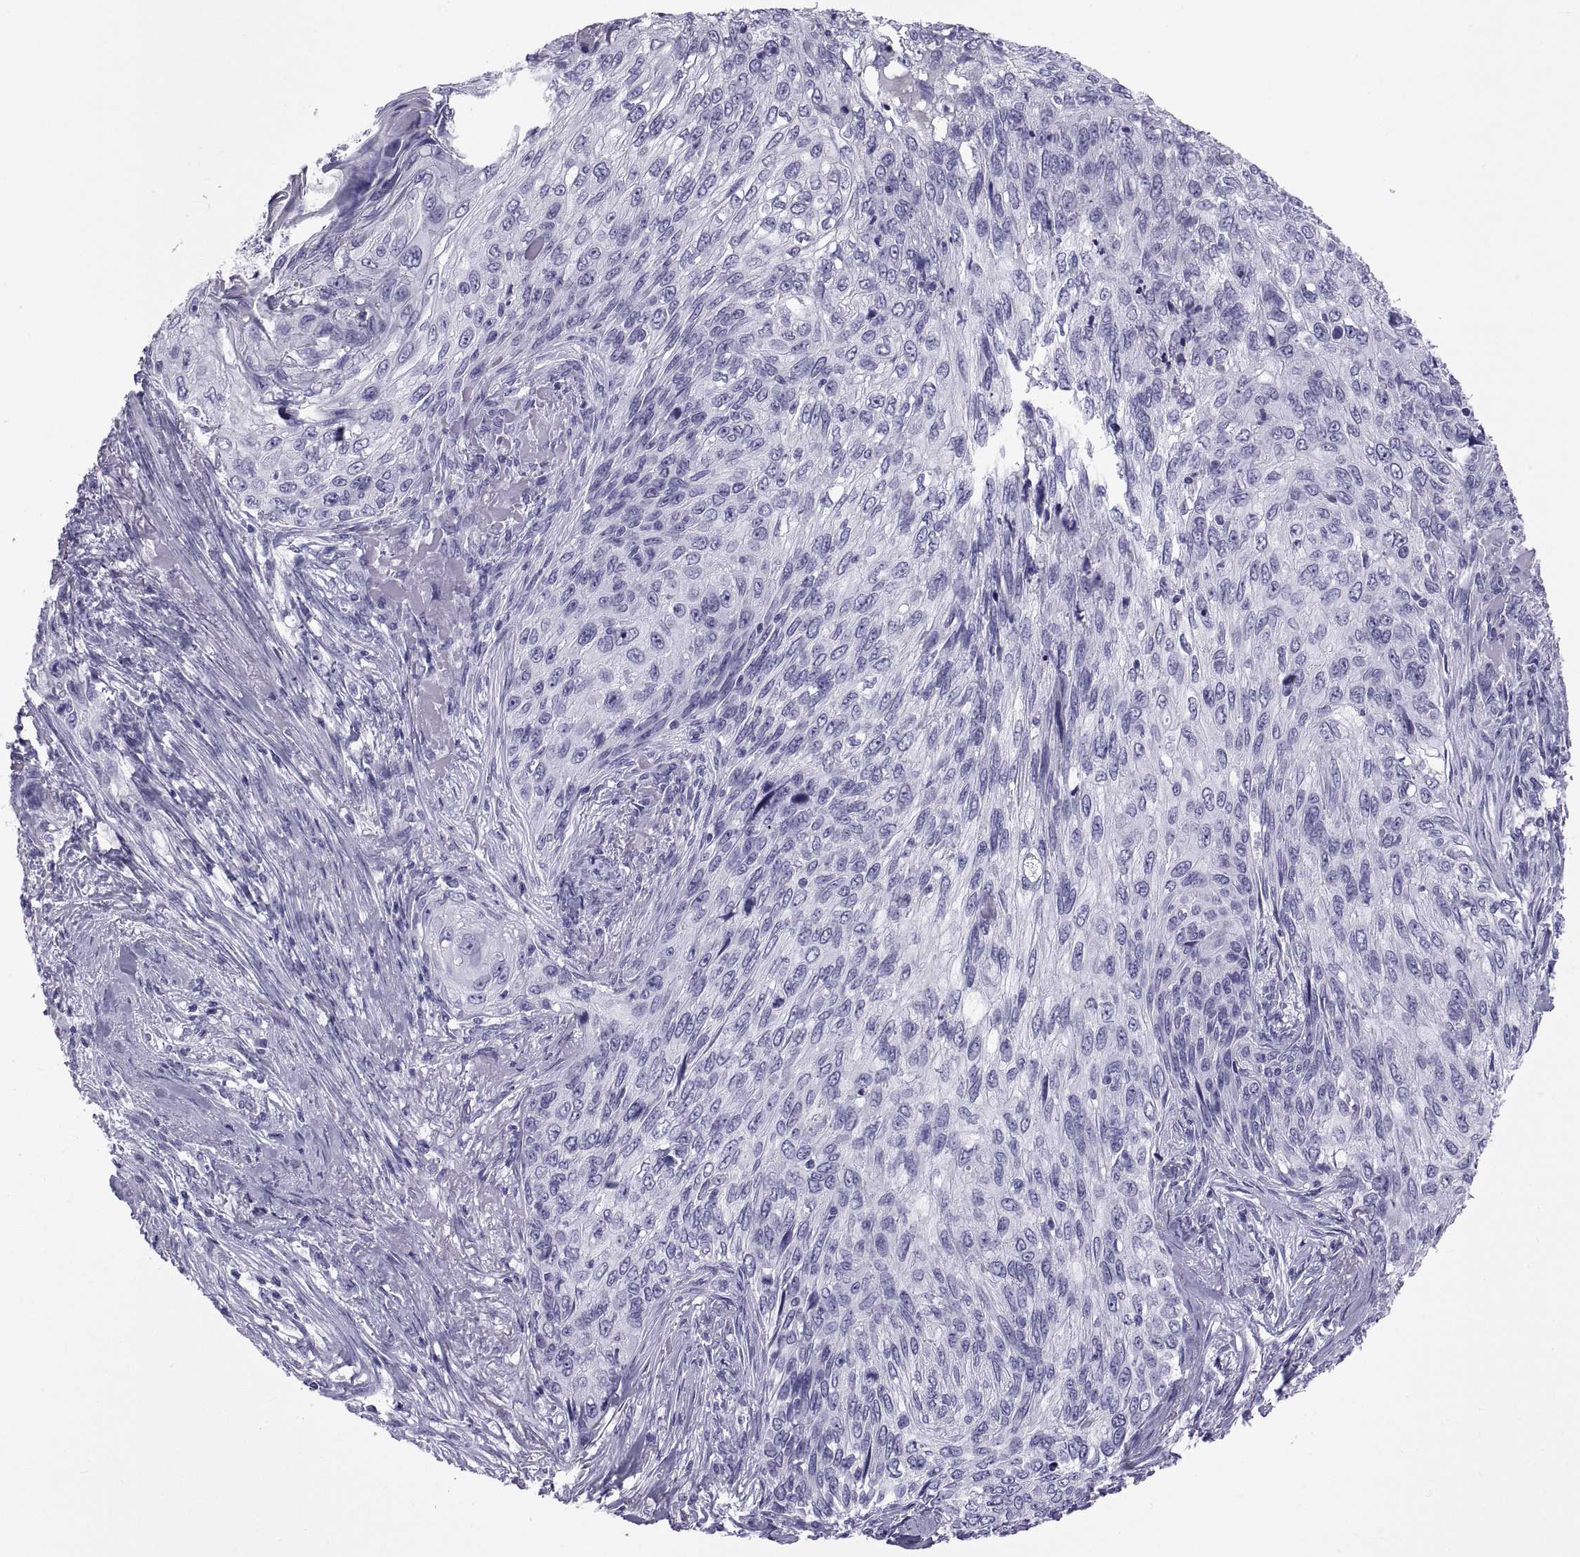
{"staining": {"intensity": "negative", "quantity": "none", "location": "none"}, "tissue": "skin cancer", "cell_type": "Tumor cells", "image_type": "cancer", "snomed": [{"axis": "morphology", "description": "Squamous cell carcinoma, NOS"}, {"axis": "topography", "description": "Skin"}], "caption": "This is a histopathology image of immunohistochemistry (IHC) staining of skin cancer, which shows no positivity in tumor cells.", "gene": "NPTX2", "patient": {"sex": "male", "age": 92}}